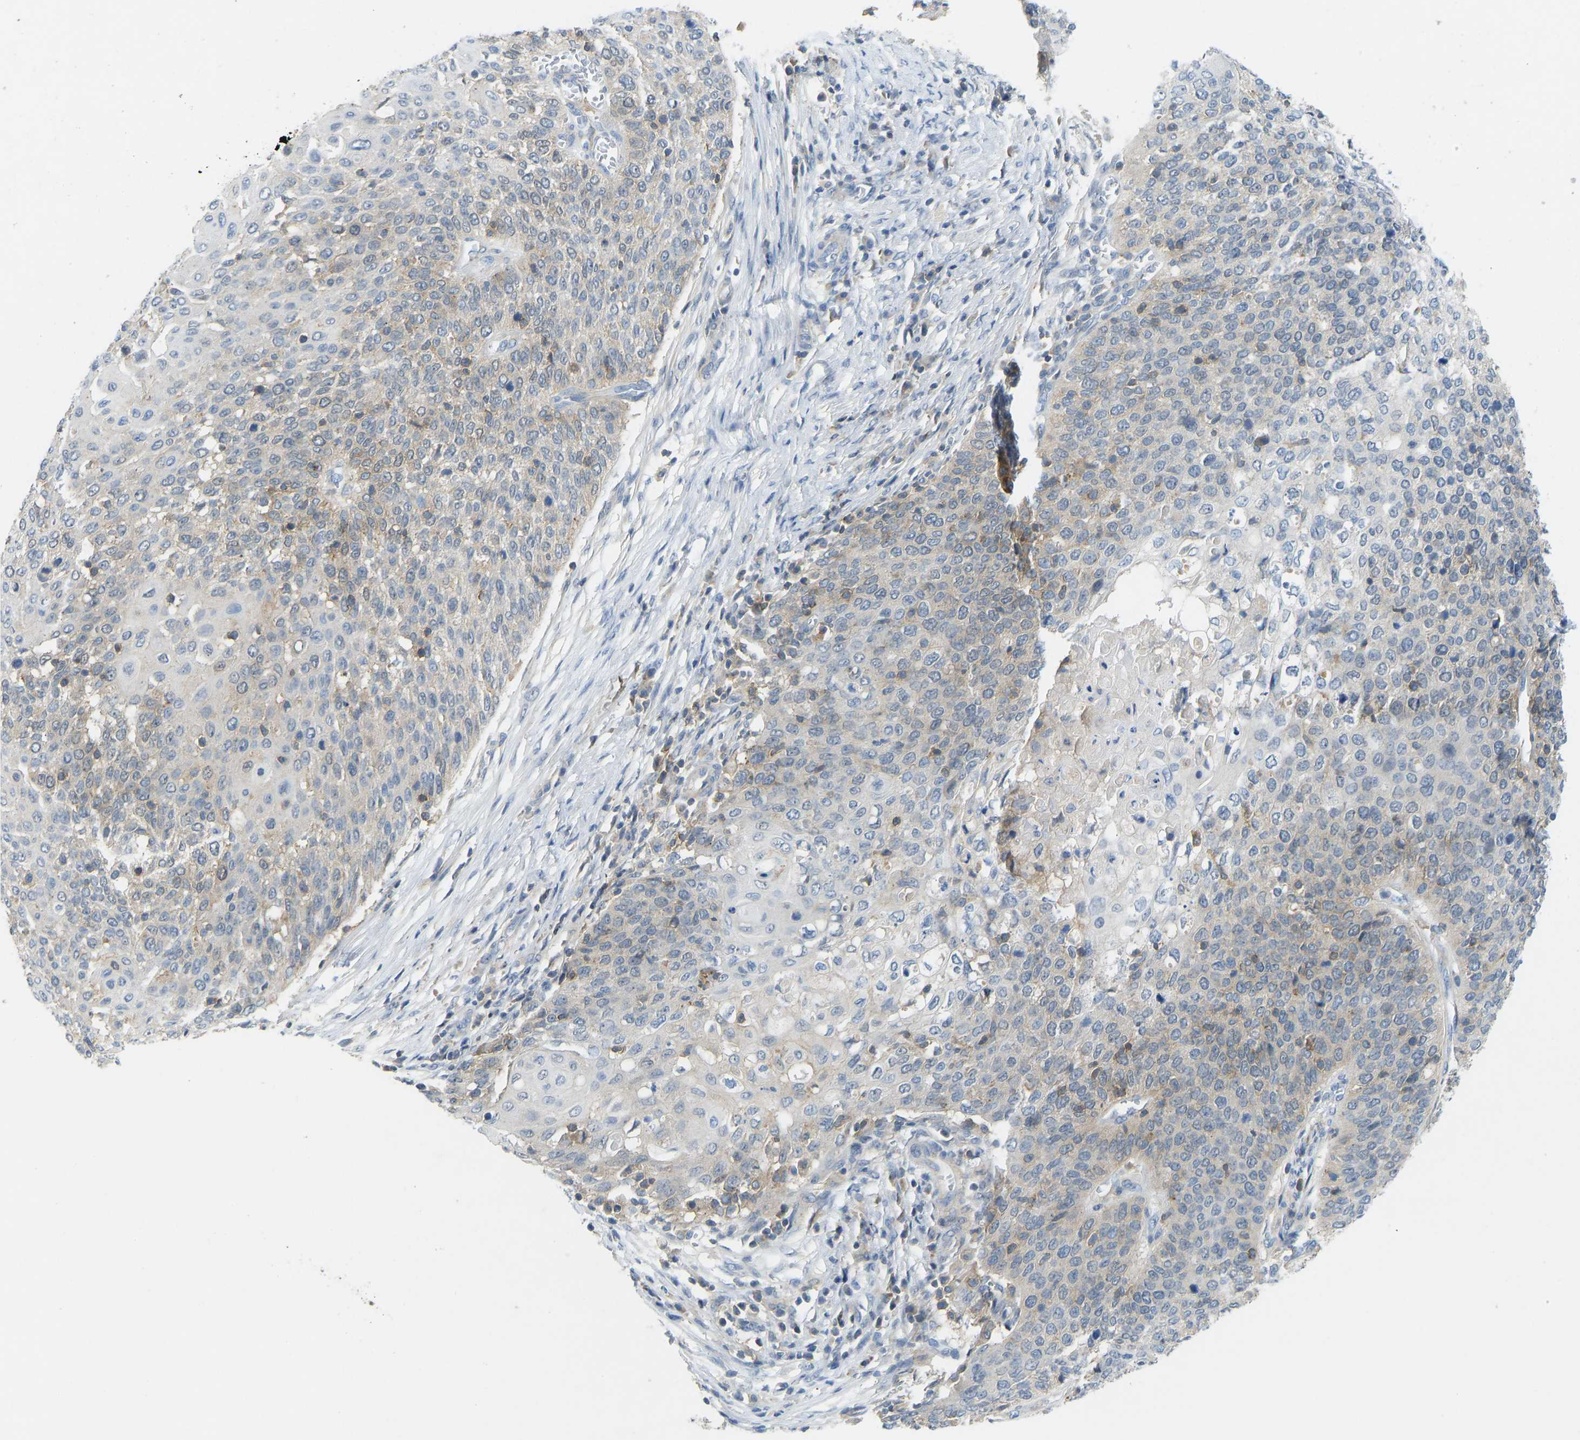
{"staining": {"intensity": "weak", "quantity": "25%-75%", "location": "cytoplasmic/membranous"}, "tissue": "cervical cancer", "cell_type": "Tumor cells", "image_type": "cancer", "snomed": [{"axis": "morphology", "description": "Squamous cell carcinoma, NOS"}, {"axis": "topography", "description": "Cervix"}], "caption": "The histopathology image exhibits immunohistochemical staining of cervical cancer (squamous cell carcinoma). There is weak cytoplasmic/membranous expression is present in approximately 25%-75% of tumor cells. (DAB (3,3'-diaminobenzidine) = brown stain, brightfield microscopy at high magnification).", "gene": "NDRG3", "patient": {"sex": "female", "age": 39}}